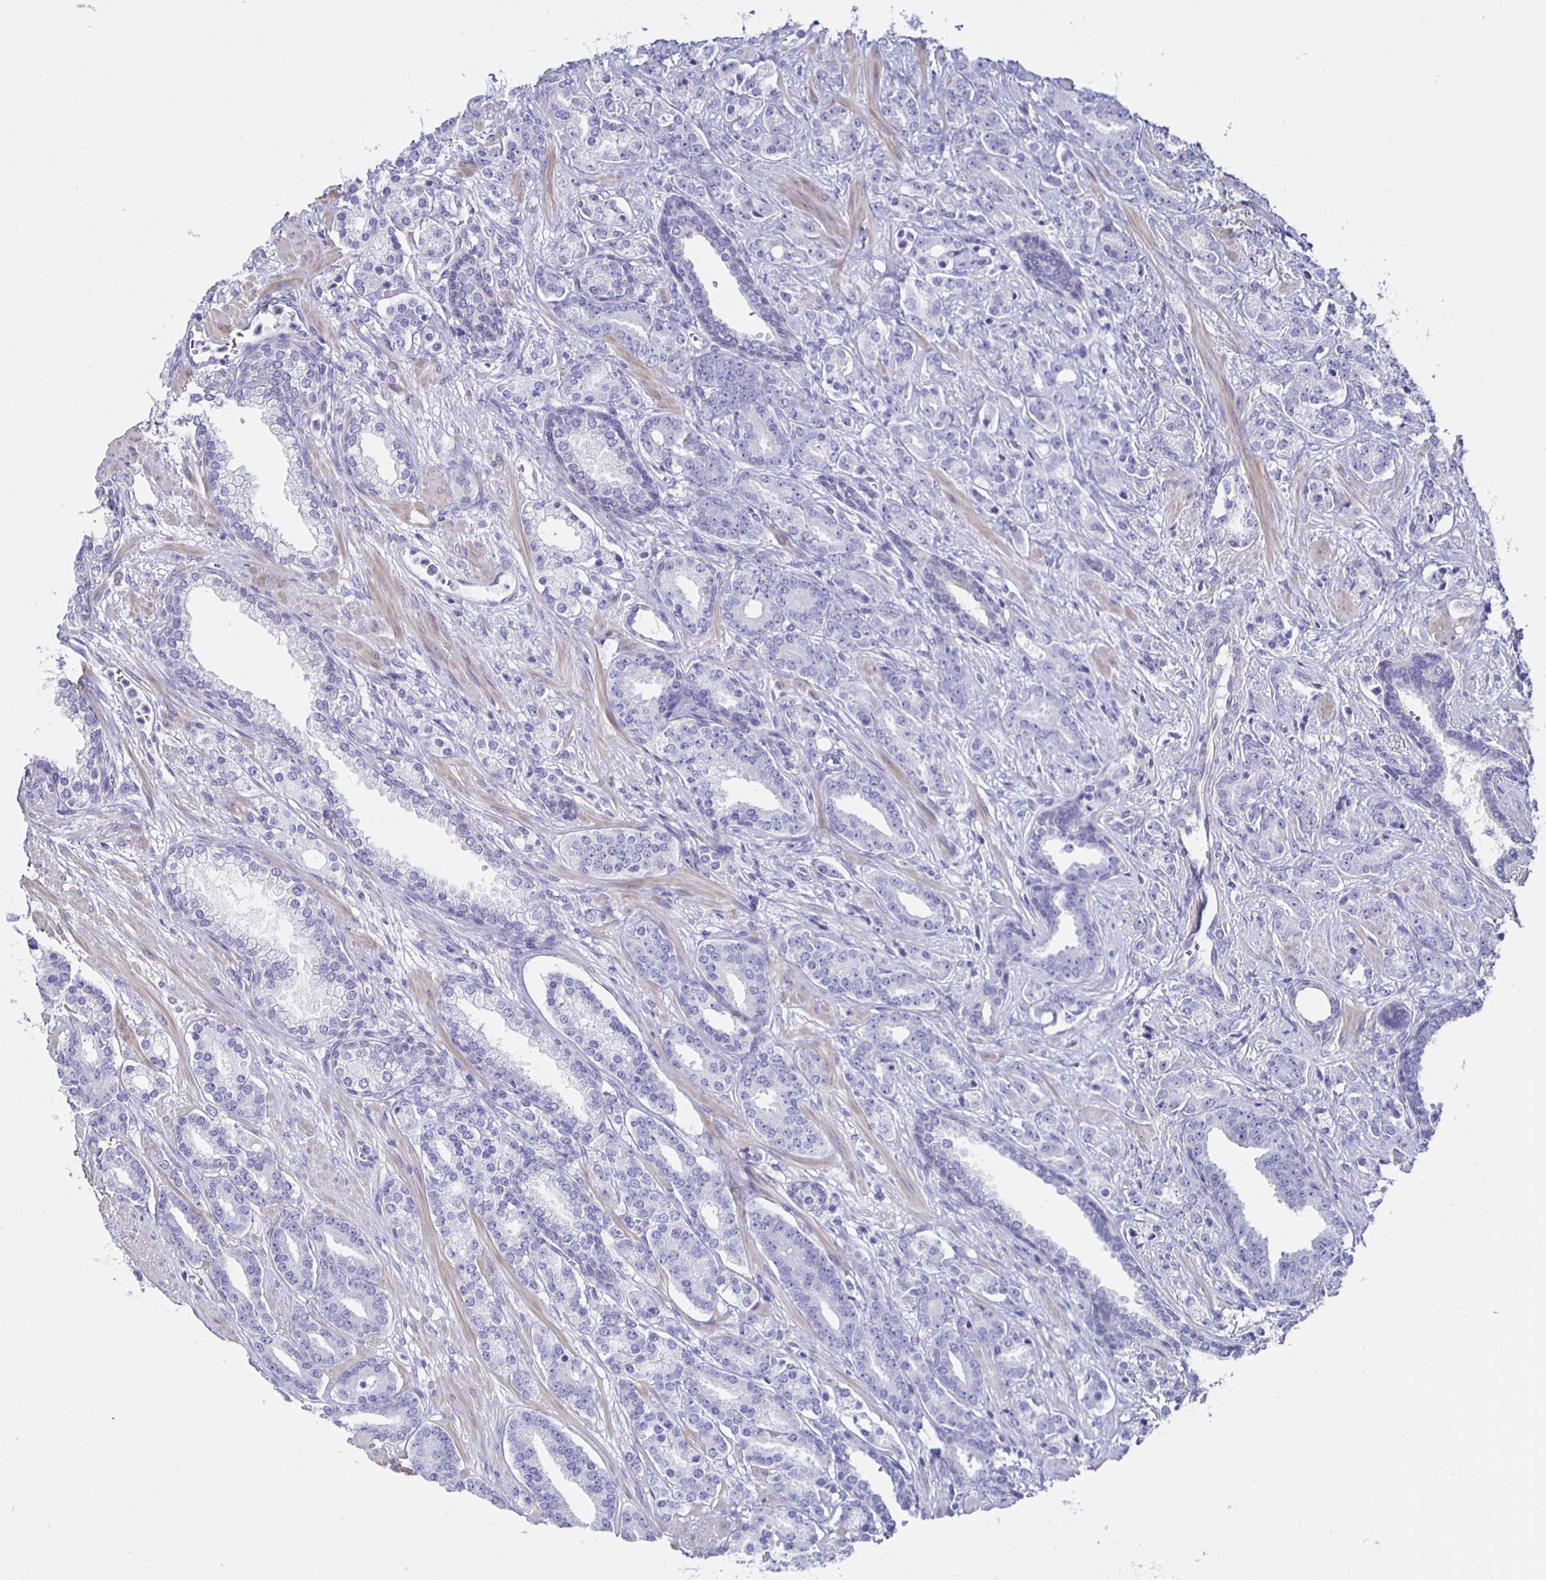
{"staining": {"intensity": "negative", "quantity": "none", "location": "none"}, "tissue": "prostate cancer", "cell_type": "Tumor cells", "image_type": "cancer", "snomed": [{"axis": "morphology", "description": "Adenocarcinoma, High grade"}, {"axis": "topography", "description": "Prostate"}], "caption": "Tumor cells show no significant protein expression in adenocarcinoma (high-grade) (prostate).", "gene": "HSPA4L", "patient": {"sex": "male", "age": 60}}